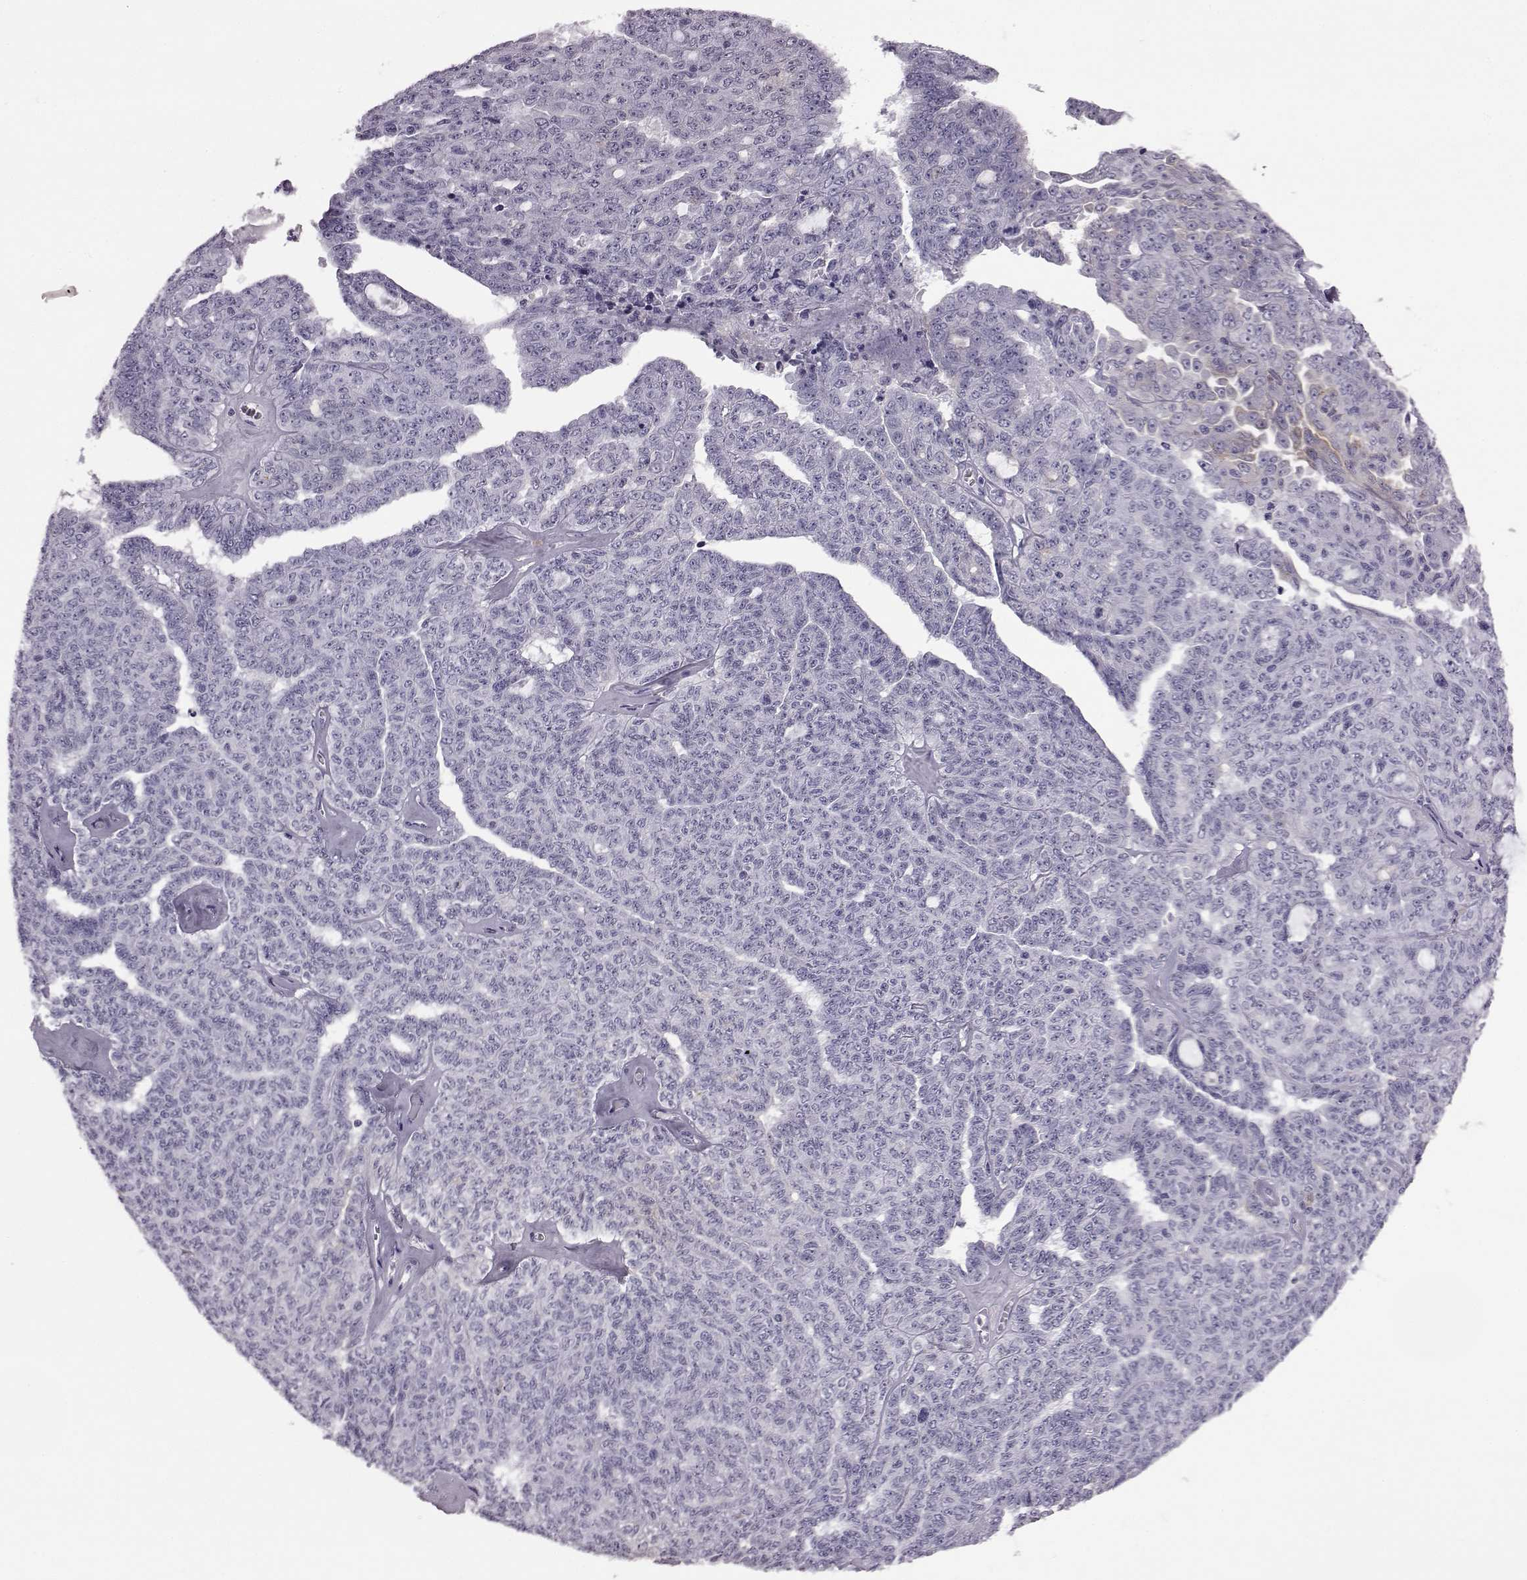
{"staining": {"intensity": "negative", "quantity": "none", "location": "none"}, "tissue": "ovarian cancer", "cell_type": "Tumor cells", "image_type": "cancer", "snomed": [{"axis": "morphology", "description": "Cystadenocarcinoma, serous, NOS"}, {"axis": "topography", "description": "Ovary"}], "caption": "High magnification brightfield microscopy of ovarian serous cystadenocarcinoma stained with DAB (brown) and counterstained with hematoxylin (blue): tumor cells show no significant positivity.", "gene": "ADGRG2", "patient": {"sex": "female", "age": 71}}